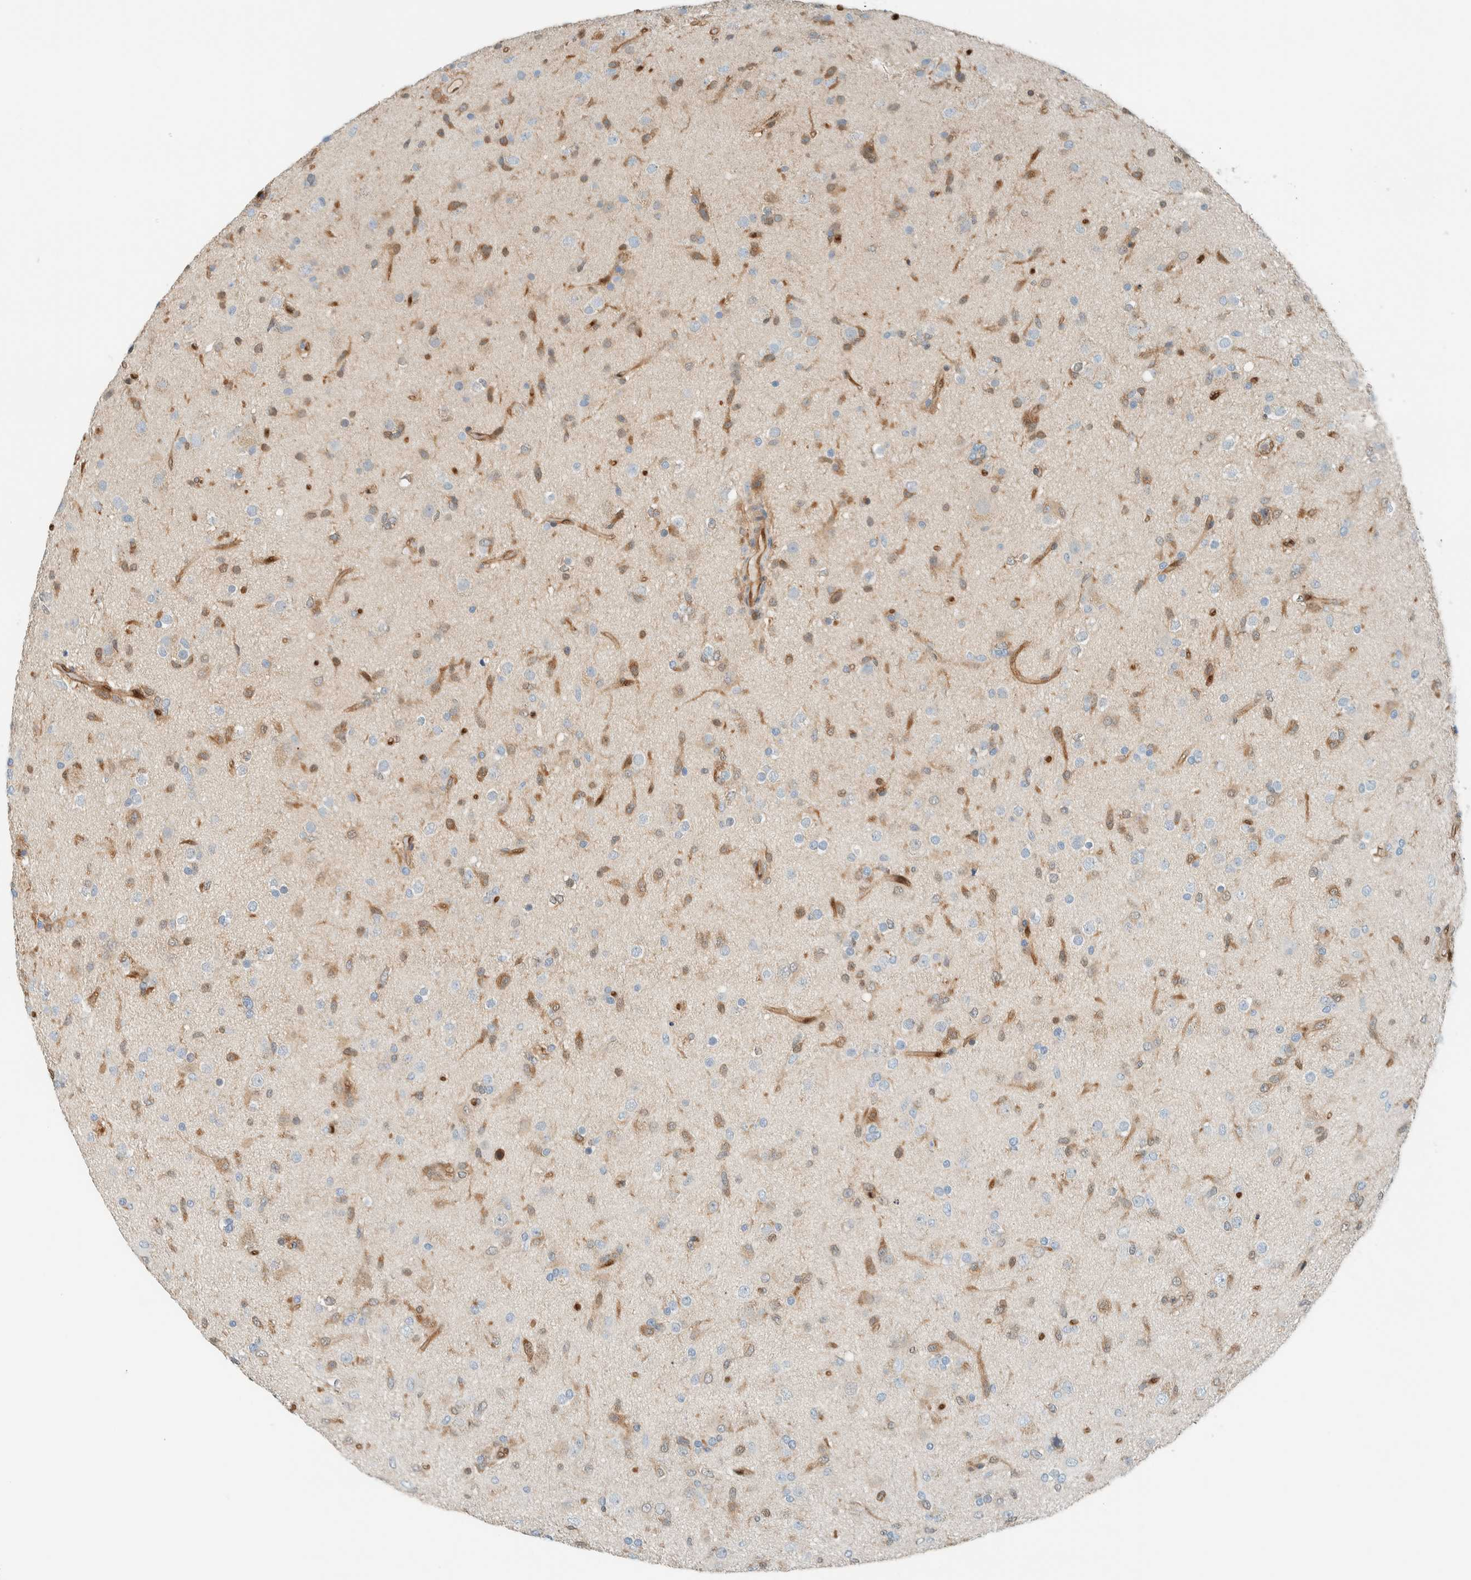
{"staining": {"intensity": "negative", "quantity": "none", "location": "none"}, "tissue": "glioma", "cell_type": "Tumor cells", "image_type": "cancer", "snomed": [{"axis": "morphology", "description": "Glioma, malignant, Low grade"}, {"axis": "topography", "description": "Brain"}], "caption": "Human glioma stained for a protein using IHC demonstrates no staining in tumor cells.", "gene": "NXN", "patient": {"sex": "male", "age": 65}}